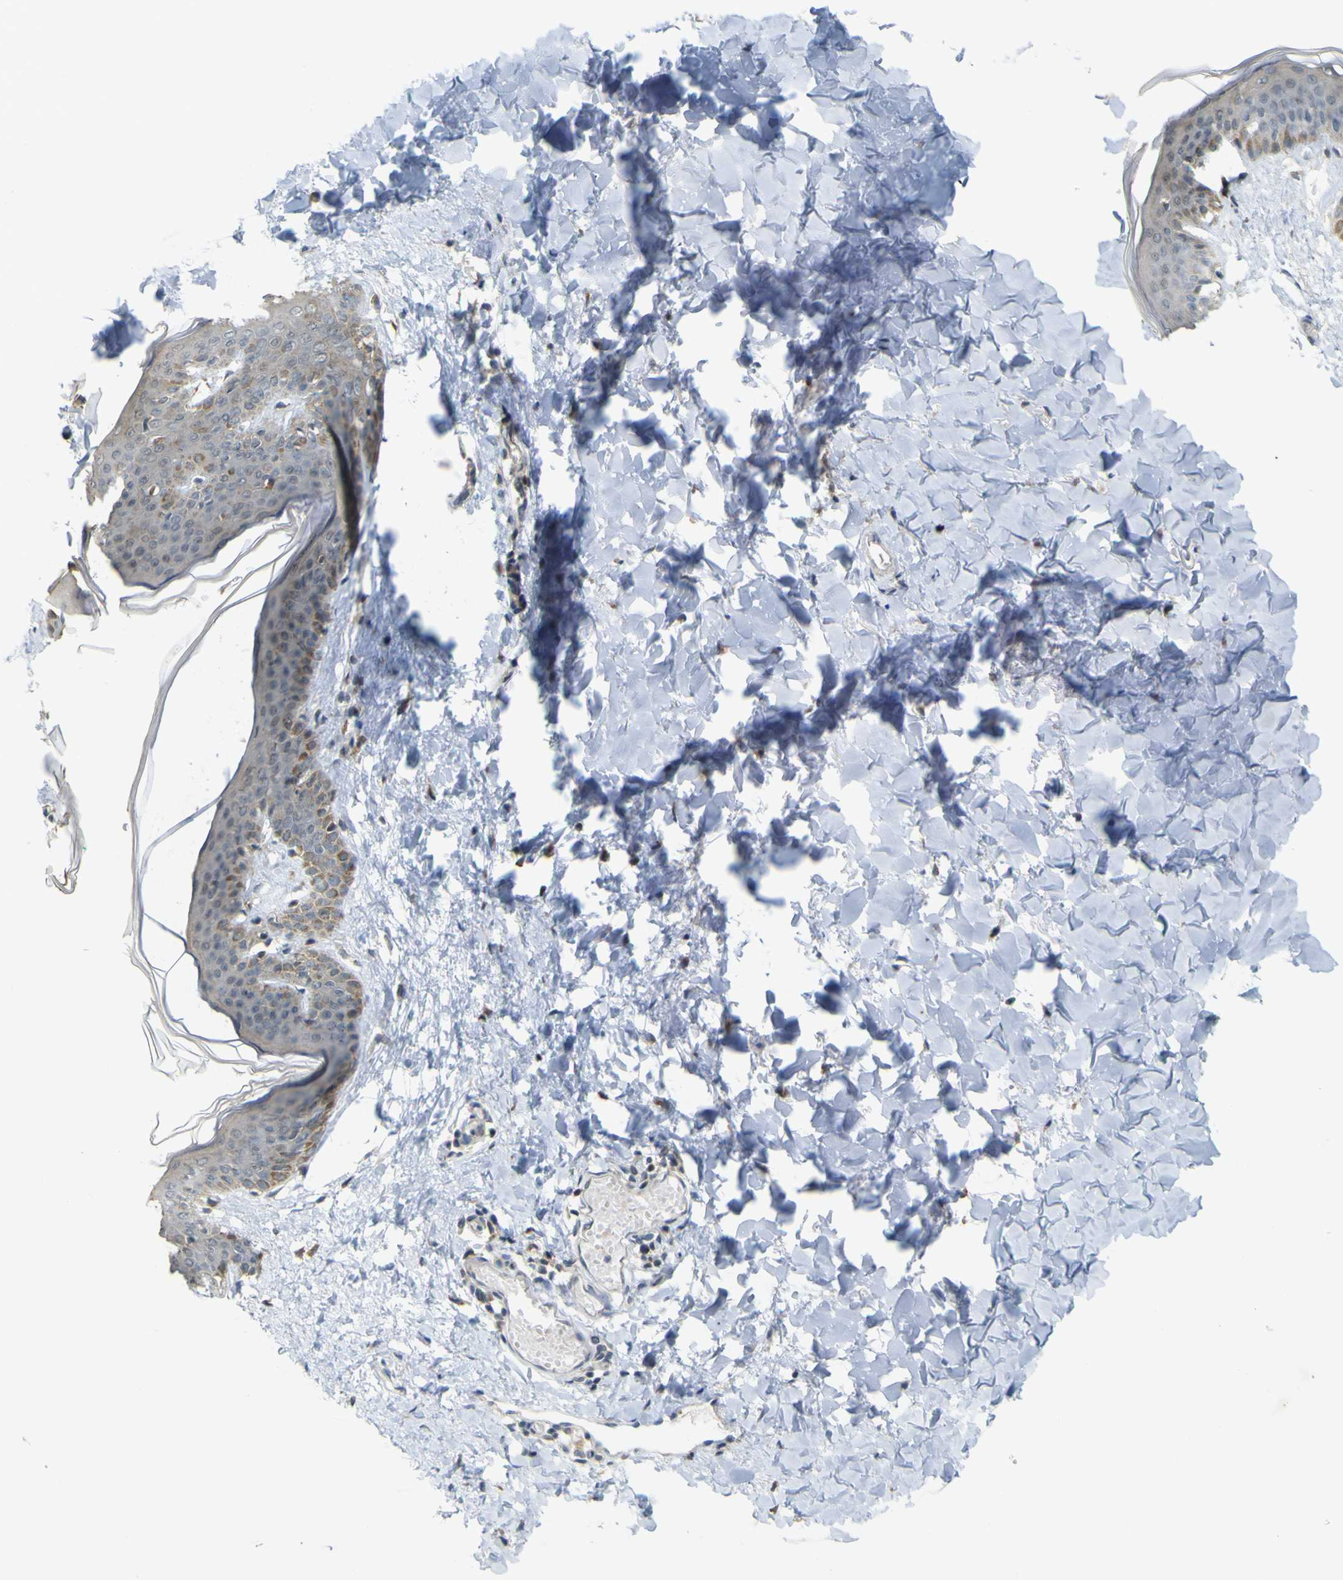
{"staining": {"intensity": "weak", "quantity": ">75%", "location": "cytoplasmic/membranous"}, "tissue": "skin", "cell_type": "Fibroblasts", "image_type": "normal", "snomed": [{"axis": "morphology", "description": "Normal tissue, NOS"}, {"axis": "topography", "description": "Skin"}], "caption": "Skin stained with IHC displays weak cytoplasmic/membranous staining in approximately >75% of fibroblasts. The protein of interest is stained brown, and the nuclei are stained in blue (DAB (3,3'-diaminobenzidine) IHC with brightfield microscopy, high magnification).", "gene": "IGF2R", "patient": {"sex": "female", "age": 17}}